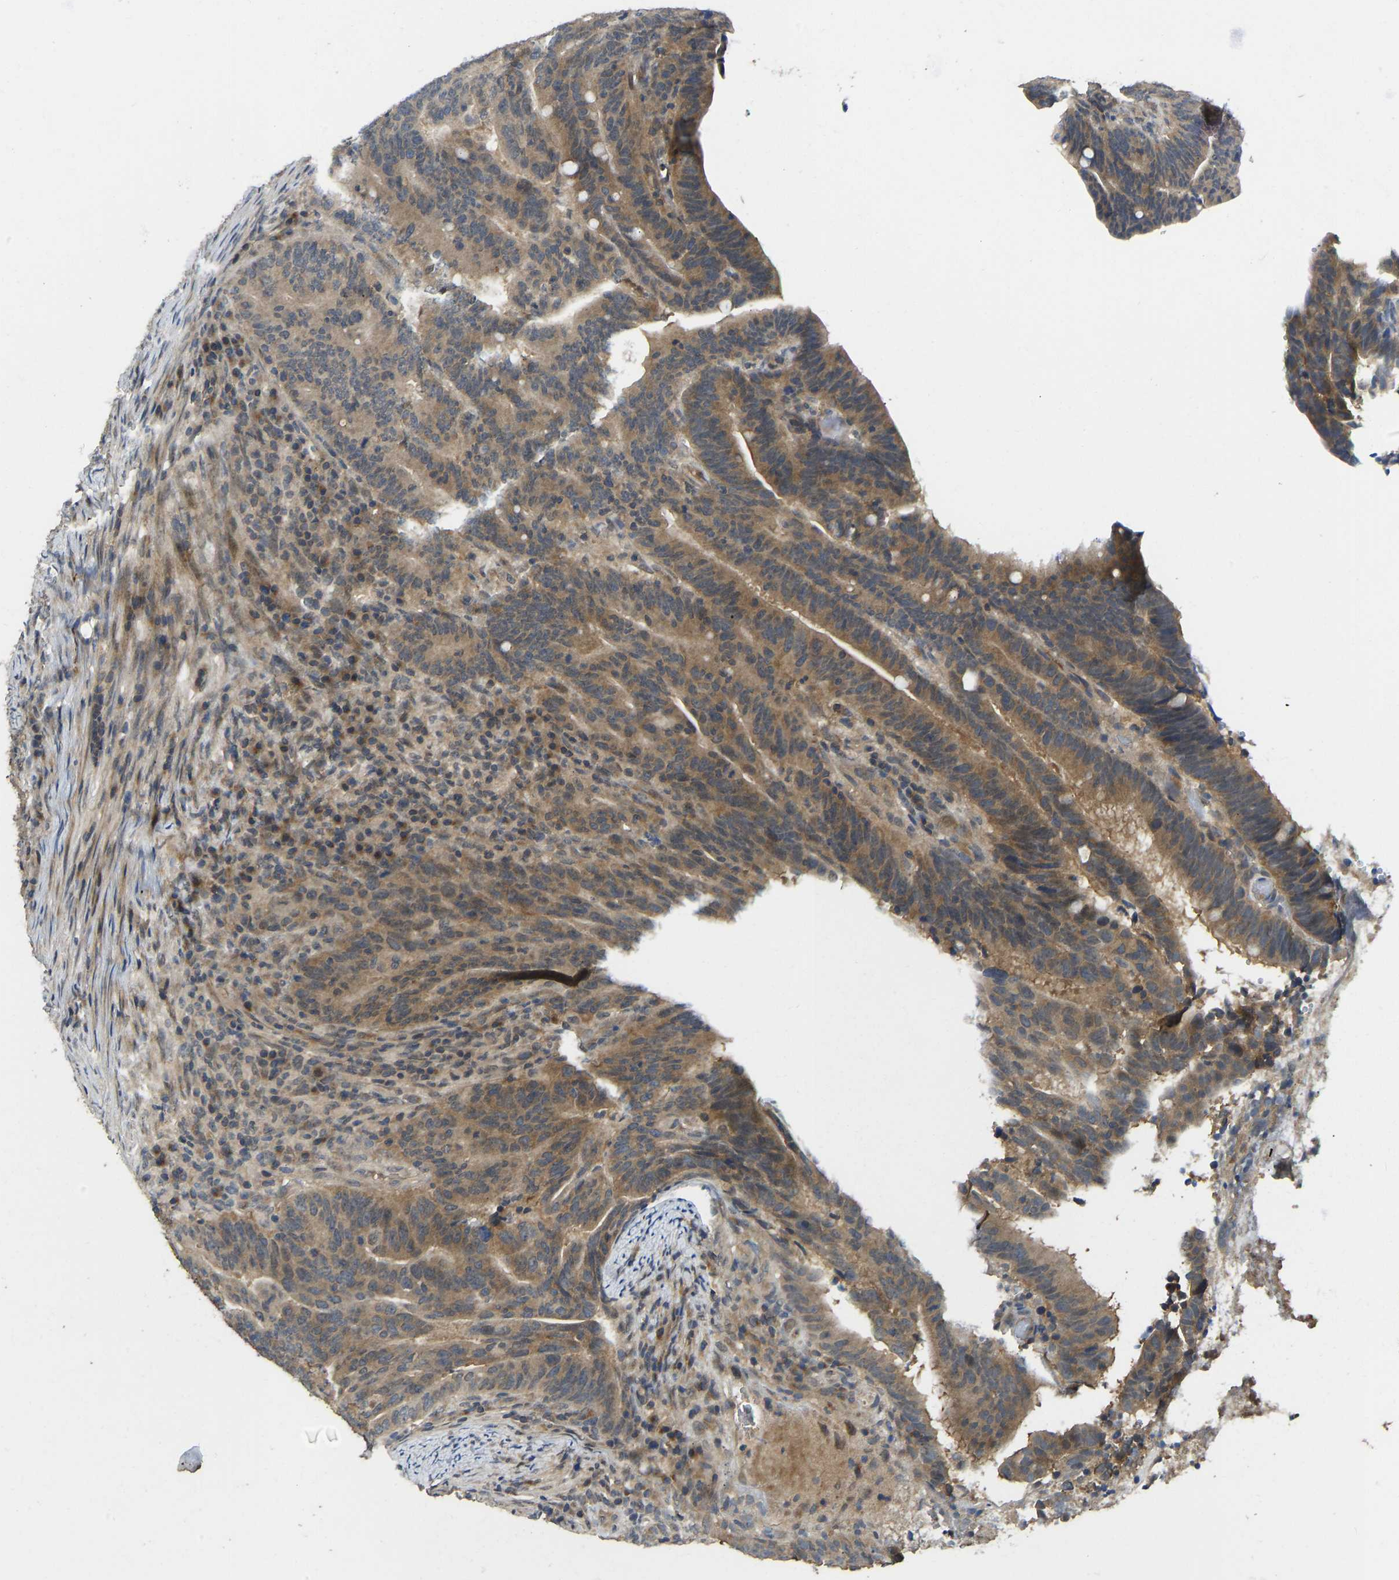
{"staining": {"intensity": "moderate", "quantity": ">75%", "location": "cytoplasmic/membranous"}, "tissue": "colorectal cancer", "cell_type": "Tumor cells", "image_type": "cancer", "snomed": [{"axis": "morphology", "description": "Adenocarcinoma, NOS"}, {"axis": "topography", "description": "Colon"}], "caption": "This micrograph shows immunohistochemistry staining of colorectal adenocarcinoma, with medium moderate cytoplasmic/membranous expression in approximately >75% of tumor cells.", "gene": "NDRG3", "patient": {"sex": "female", "age": 66}}